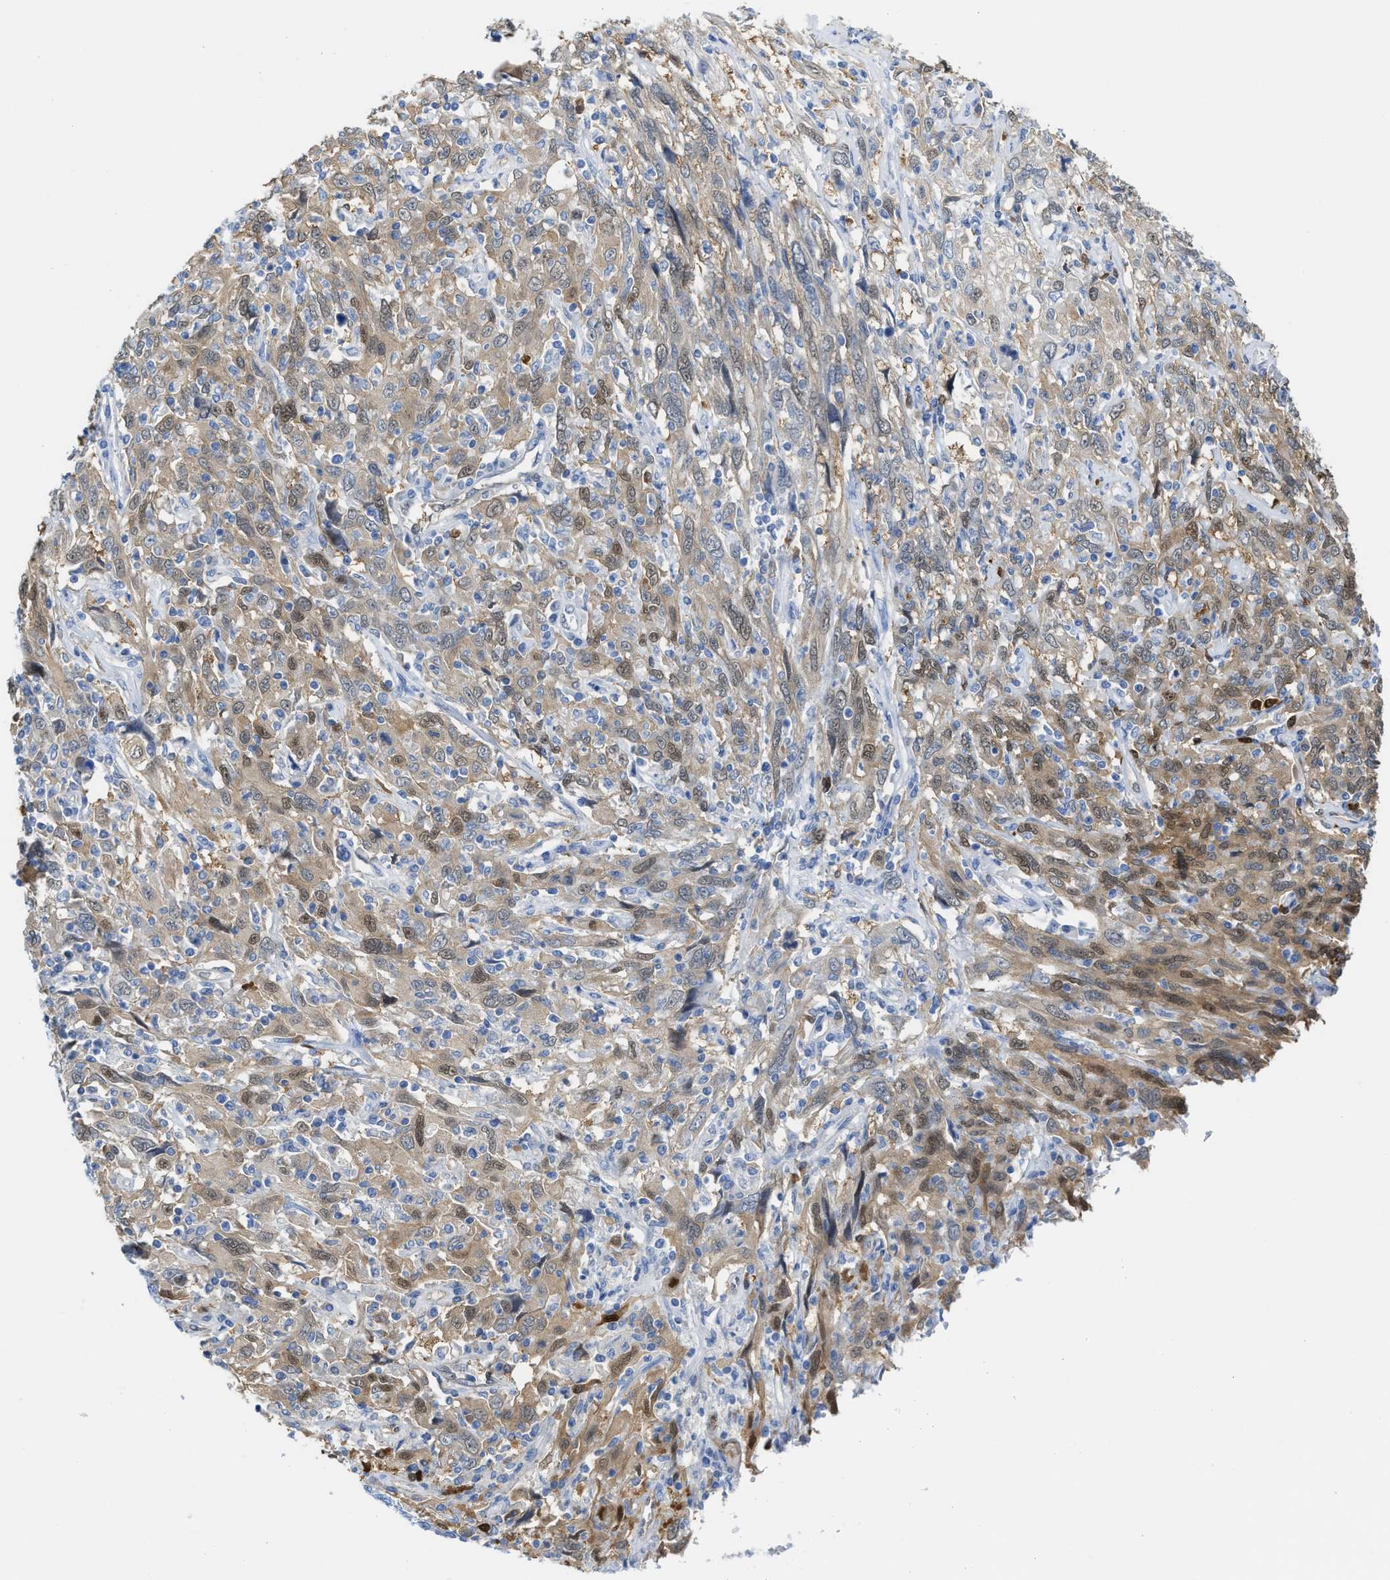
{"staining": {"intensity": "weak", "quantity": "25%-75%", "location": "cytoplasmic/membranous,nuclear"}, "tissue": "cervical cancer", "cell_type": "Tumor cells", "image_type": "cancer", "snomed": [{"axis": "morphology", "description": "Squamous cell carcinoma, NOS"}, {"axis": "topography", "description": "Cervix"}], "caption": "About 25%-75% of tumor cells in cervical cancer (squamous cell carcinoma) show weak cytoplasmic/membranous and nuclear protein positivity as visualized by brown immunohistochemical staining.", "gene": "ASS1", "patient": {"sex": "female", "age": 46}}